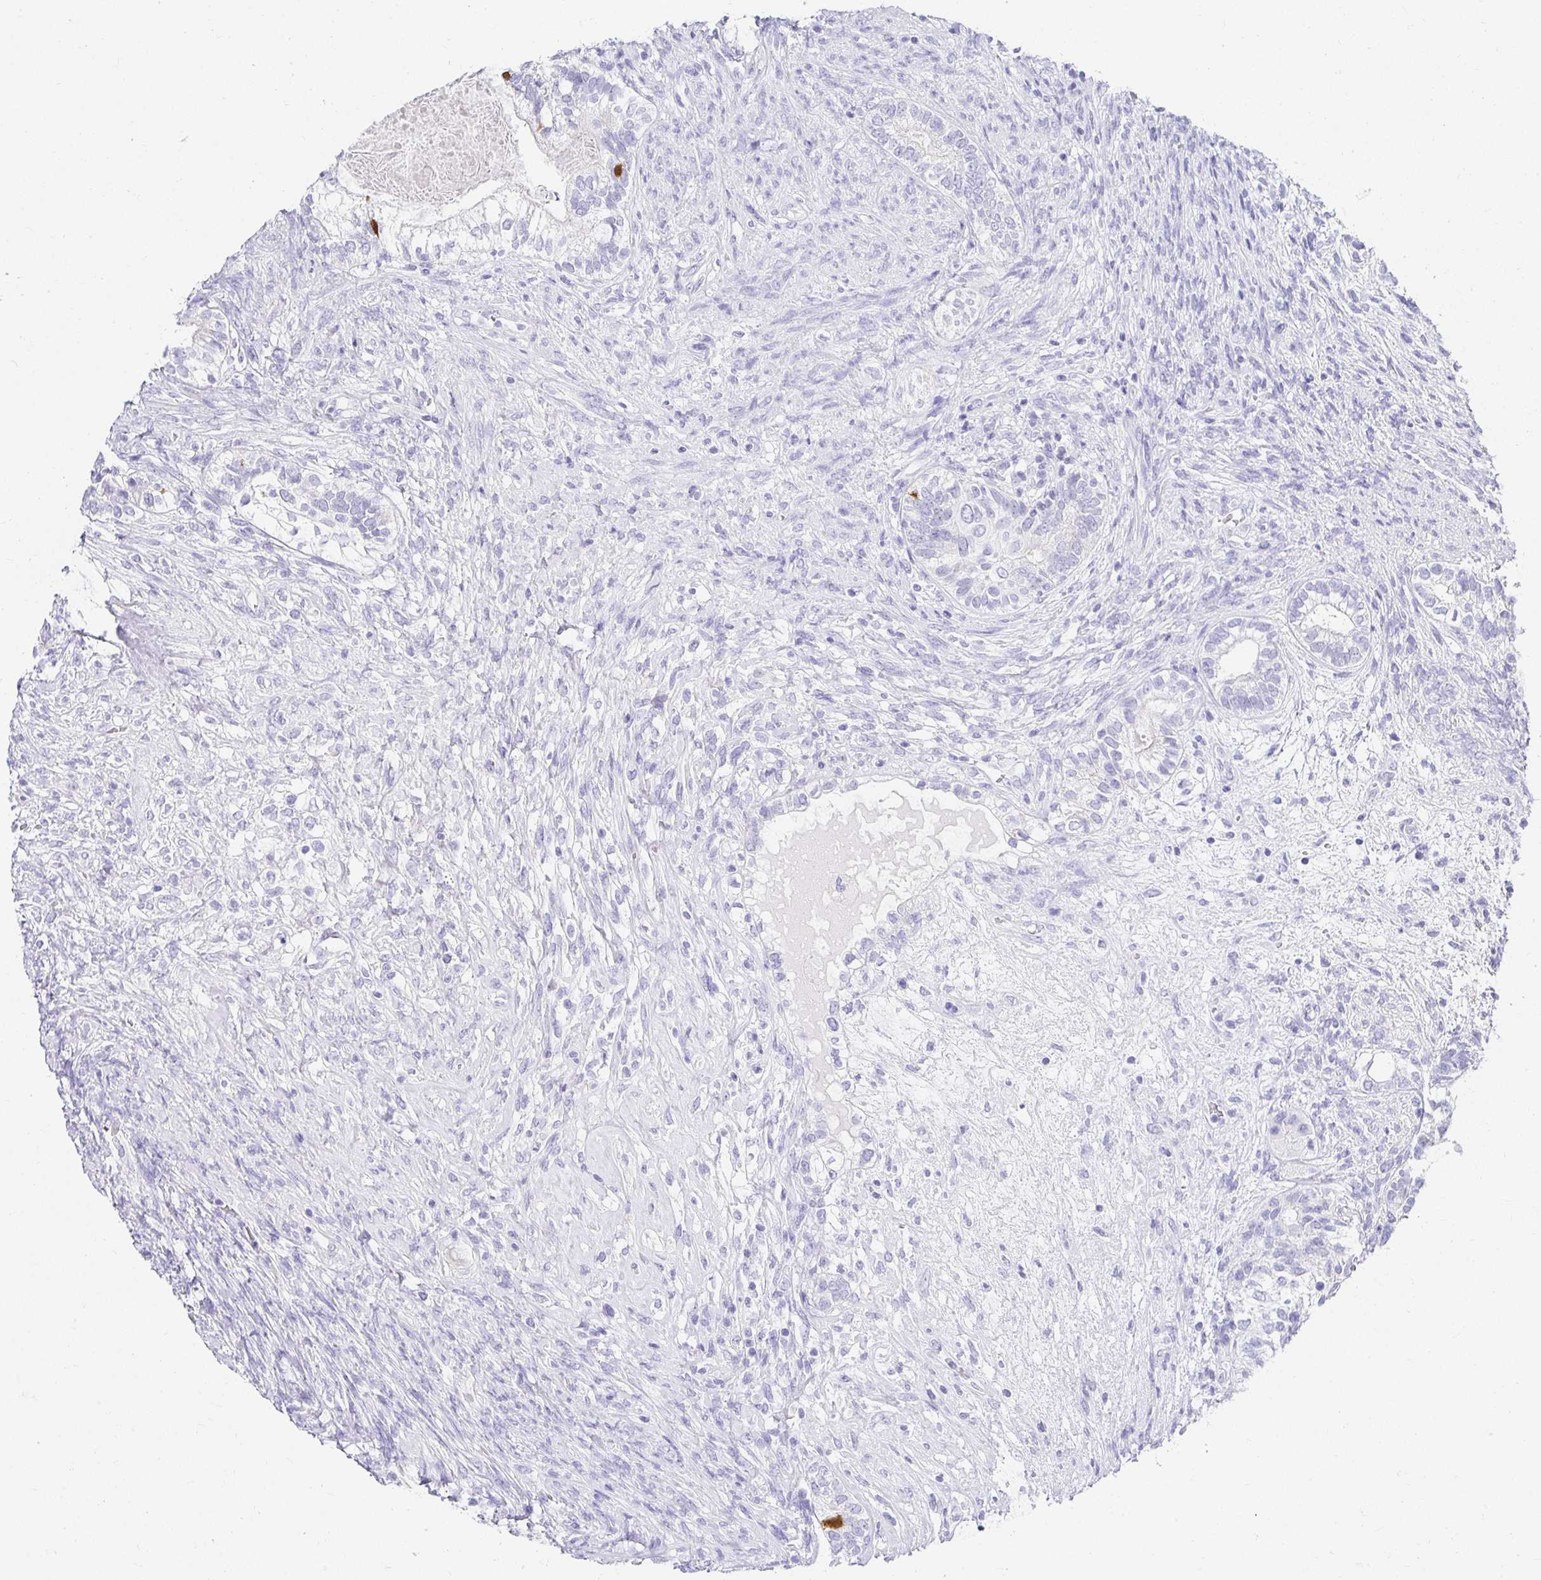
{"staining": {"intensity": "negative", "quantity": "none", "location": "none"}, "tissue": "testis cancer", "cell_type": "Tumor cells", "image_type": "cancer", "snomed": [{"axis": "morphology", "description": "Seminoma, NOS"}, {"axis": "morphology", "description": "Carcinoma, Embryonal, NOS"}, {"axis": "topography", "description": "Testis"}], "caption": "Testis cancer stained for a protein using IHC displays no expression tumor cells.", "gene": "CHAT", "patient": {"sex": "male", "age": 41}}